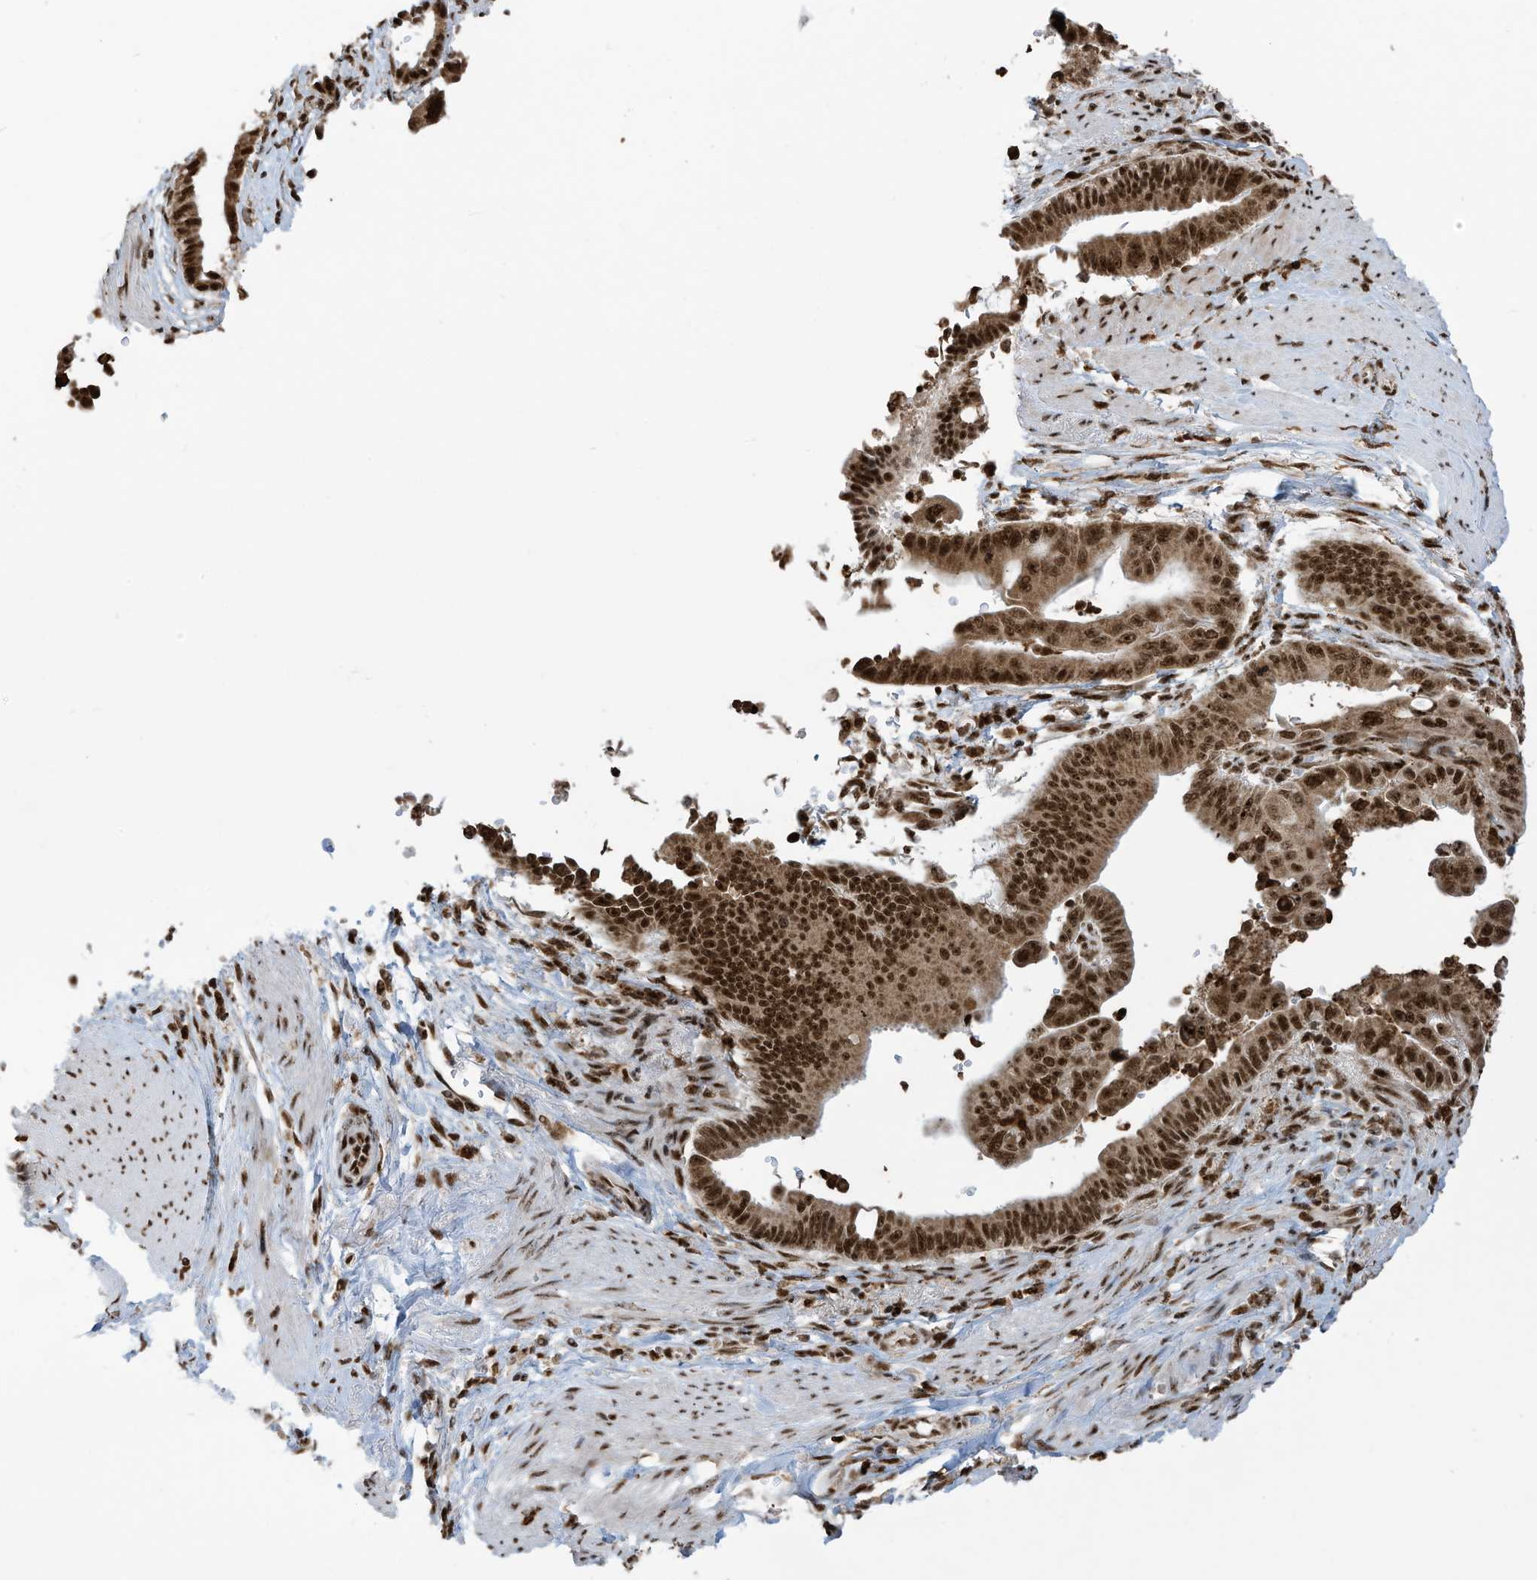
{"staining": {"intensity": "strong", "quantity": ">75%", "location": "nuclear"}, "tissue": "pancreatic cancer", "cell_type": "Tumor cells", "image_type": "cancer", "snomed": [{"axis": "morphology", "description": "Adenocarcinoma, NOS"}, {"axis": "topography", "description": "Pancreas"}], "caption": "Pancreatic cancer (adenocarcinoma) was stained to show a protein in brown. There is high levels of strong nuclear expression in approximately >75% of tumor cells.", "gene": "LBH", "patient": {"sex": "male", "age": 70}}